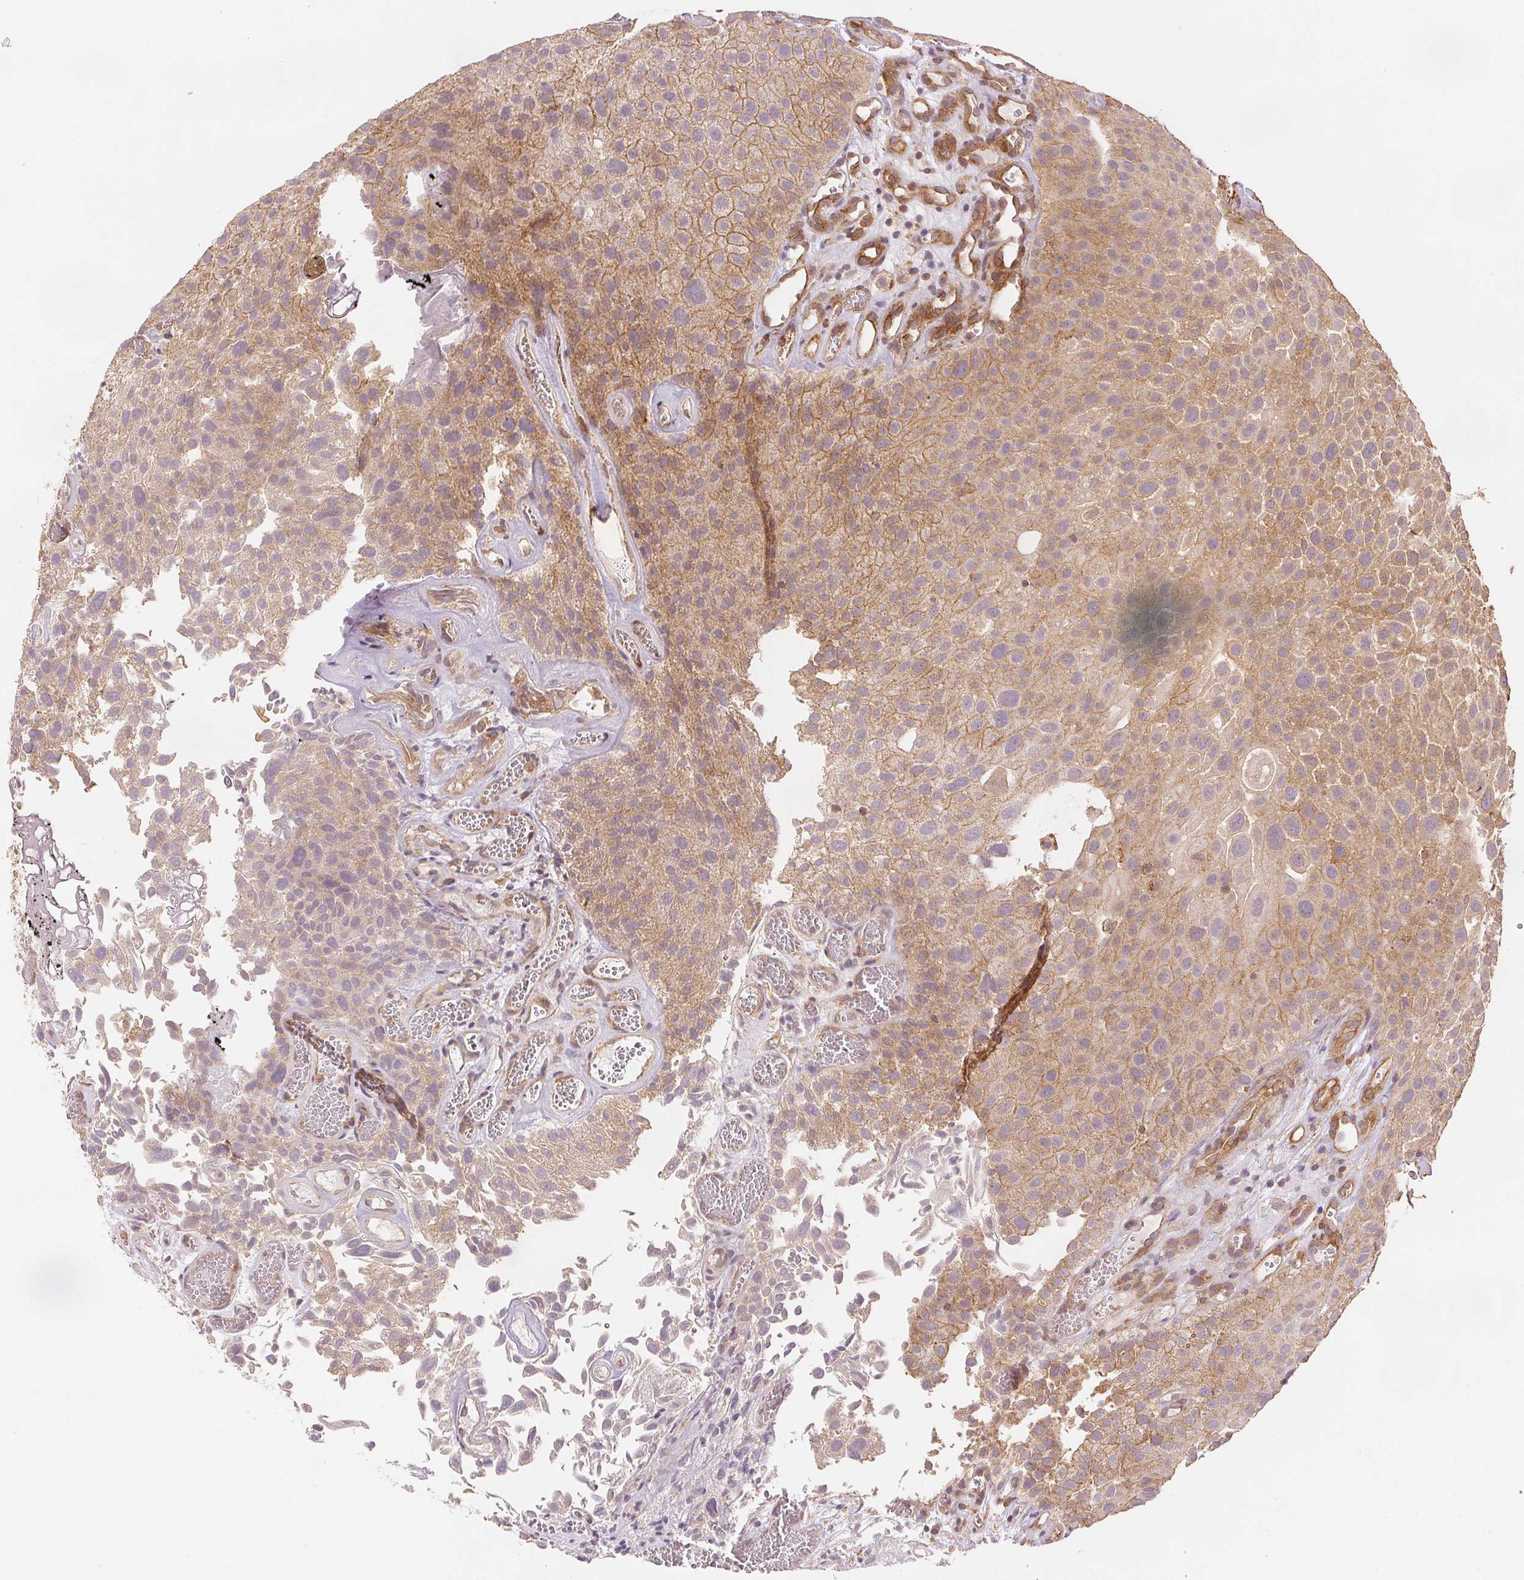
{"staining": {"intensity": "moderate", "quantity": ">75%", "location": "cytoplasmic/membranous"}, "tissue": "urothelial cancer", "cell_type": "Tumor cells", "image_type": "cancer", "snomed": [{"axis": "morphology", "description": "Urothelial carcinoma, Low grade"}, {"axis": "topography", "description": "Urinary bladder"}], "caption": "Protein staining of urothelial cancer tissue exhibits moderate cytoplasmic/membranous positivity in approximately >75% of tumor cells.", "gene": "DIAPH2", "patient": {"sex": "male", "age": 72}}